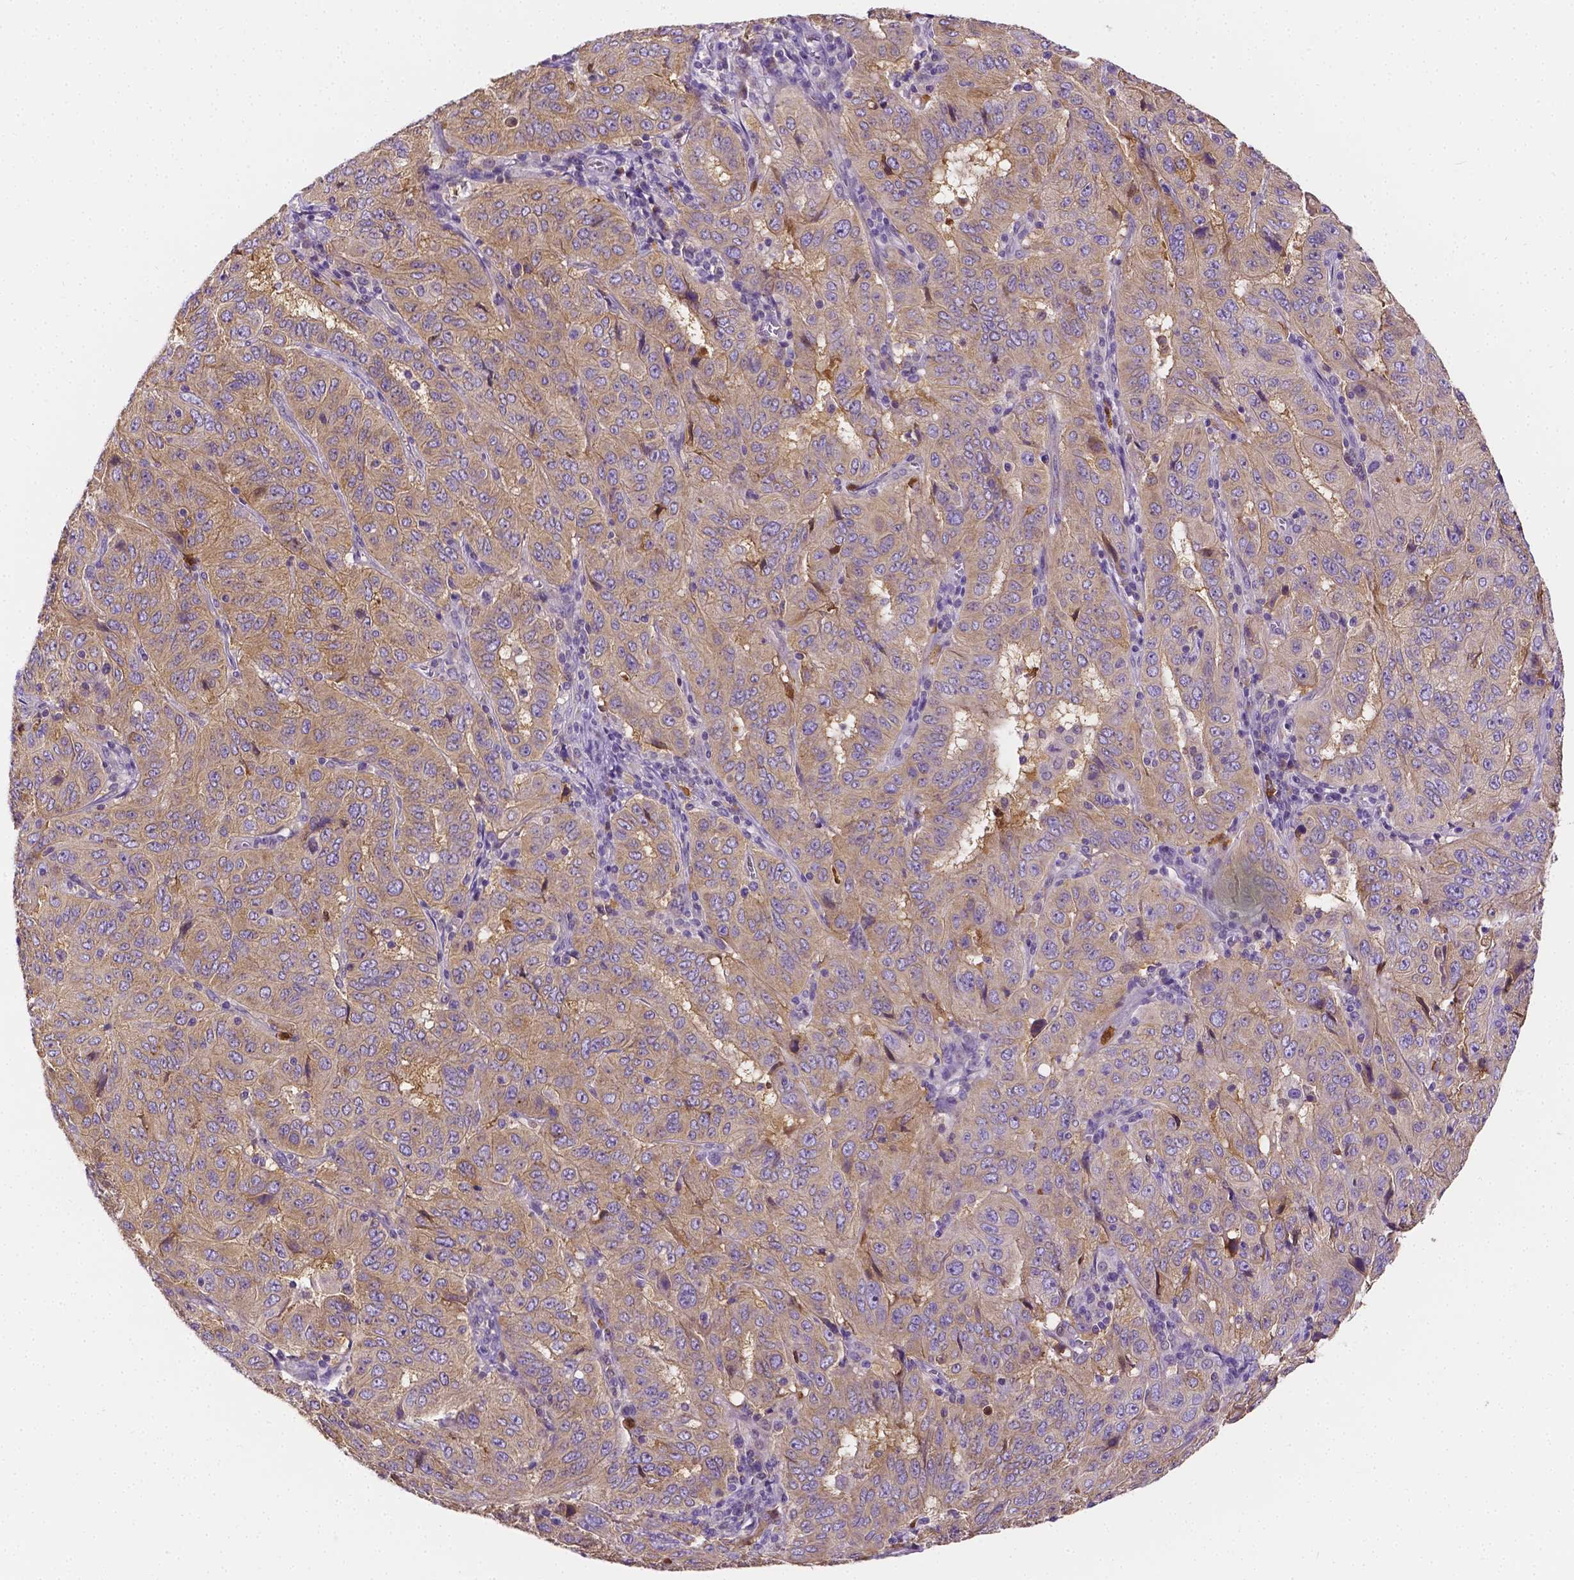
{"staining": {"intensity": "weak", "quantity": ">75%", "location": "cytoplasmic/membranous"}, "tissue": "pancreatic cancer", "cell_type": "Tumor cells", "image_type": "cancer", "snomed": [{"axis": "morphology", "description": "Adenocarcinoma, NOS"}, {"axis": "topography", "description": "Pancreas"}], "caption": "Immunohistochemistry (IHC) of pancreatic cancer (adenocarcinoma) reveals low levels of weak cytoplasmic/membranous positivity in approximately >75% of tumor cells.", "gene": "ZNRD2", "patient": {"sex": "male", "age": 63}}